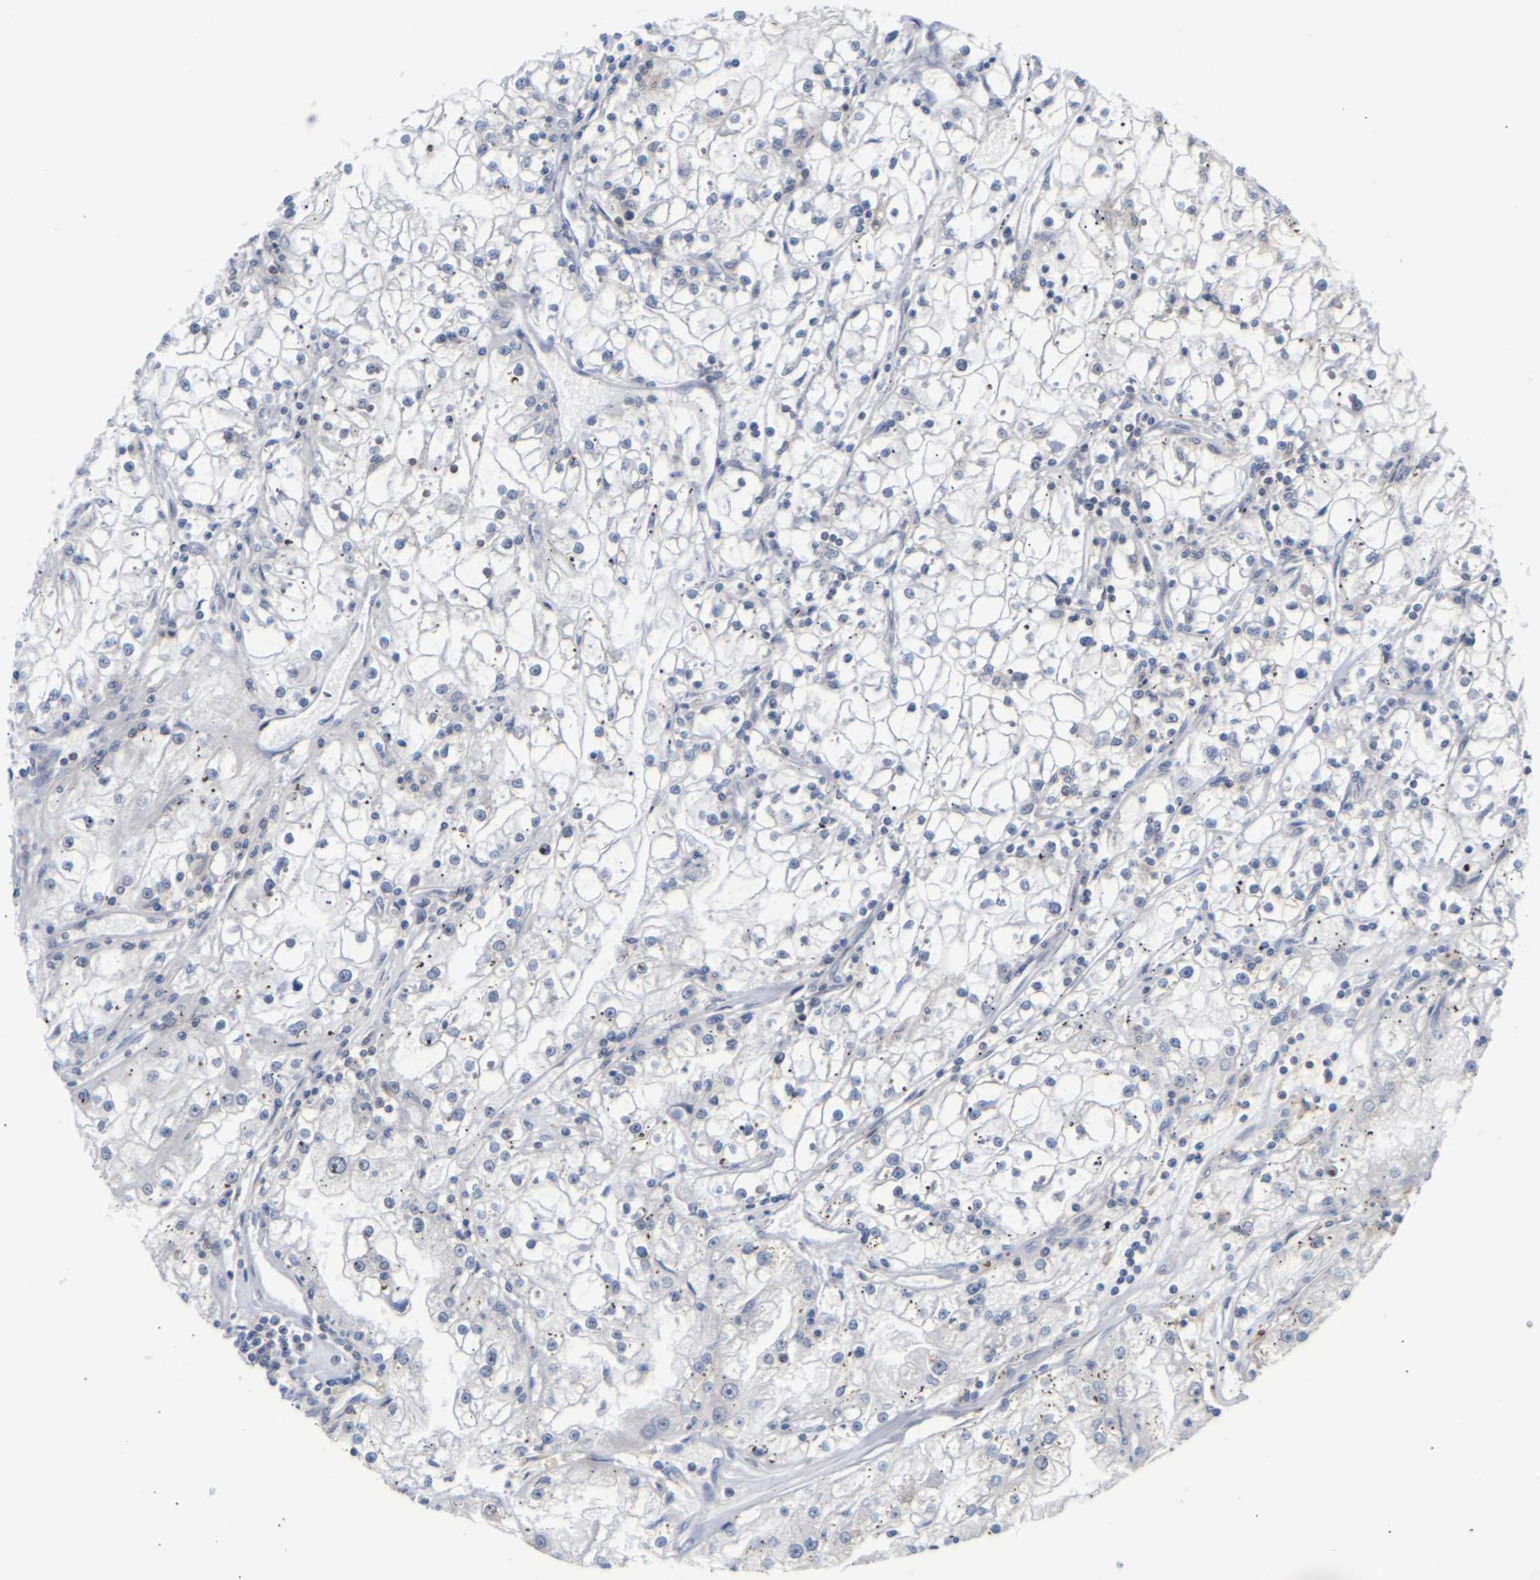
{"staining": {"intensity": "negative", "quantity": "none", "location": "none"}, "tissue": "renal cancer", "cell_type": "Tumor cells", "image_type": "cancer", "snomed": [{"axis": "morphology", "description": "Adenocarcinoma, NOS"}, {"axis": "topography", "description": "Kidney"}], "caption": "This is an immunohistochemistry image of human renal adenocarcinoma. There is no expression in tumor cells.", "gene": "SSBP2", "patient": {"sex": "male", "age": 56}}